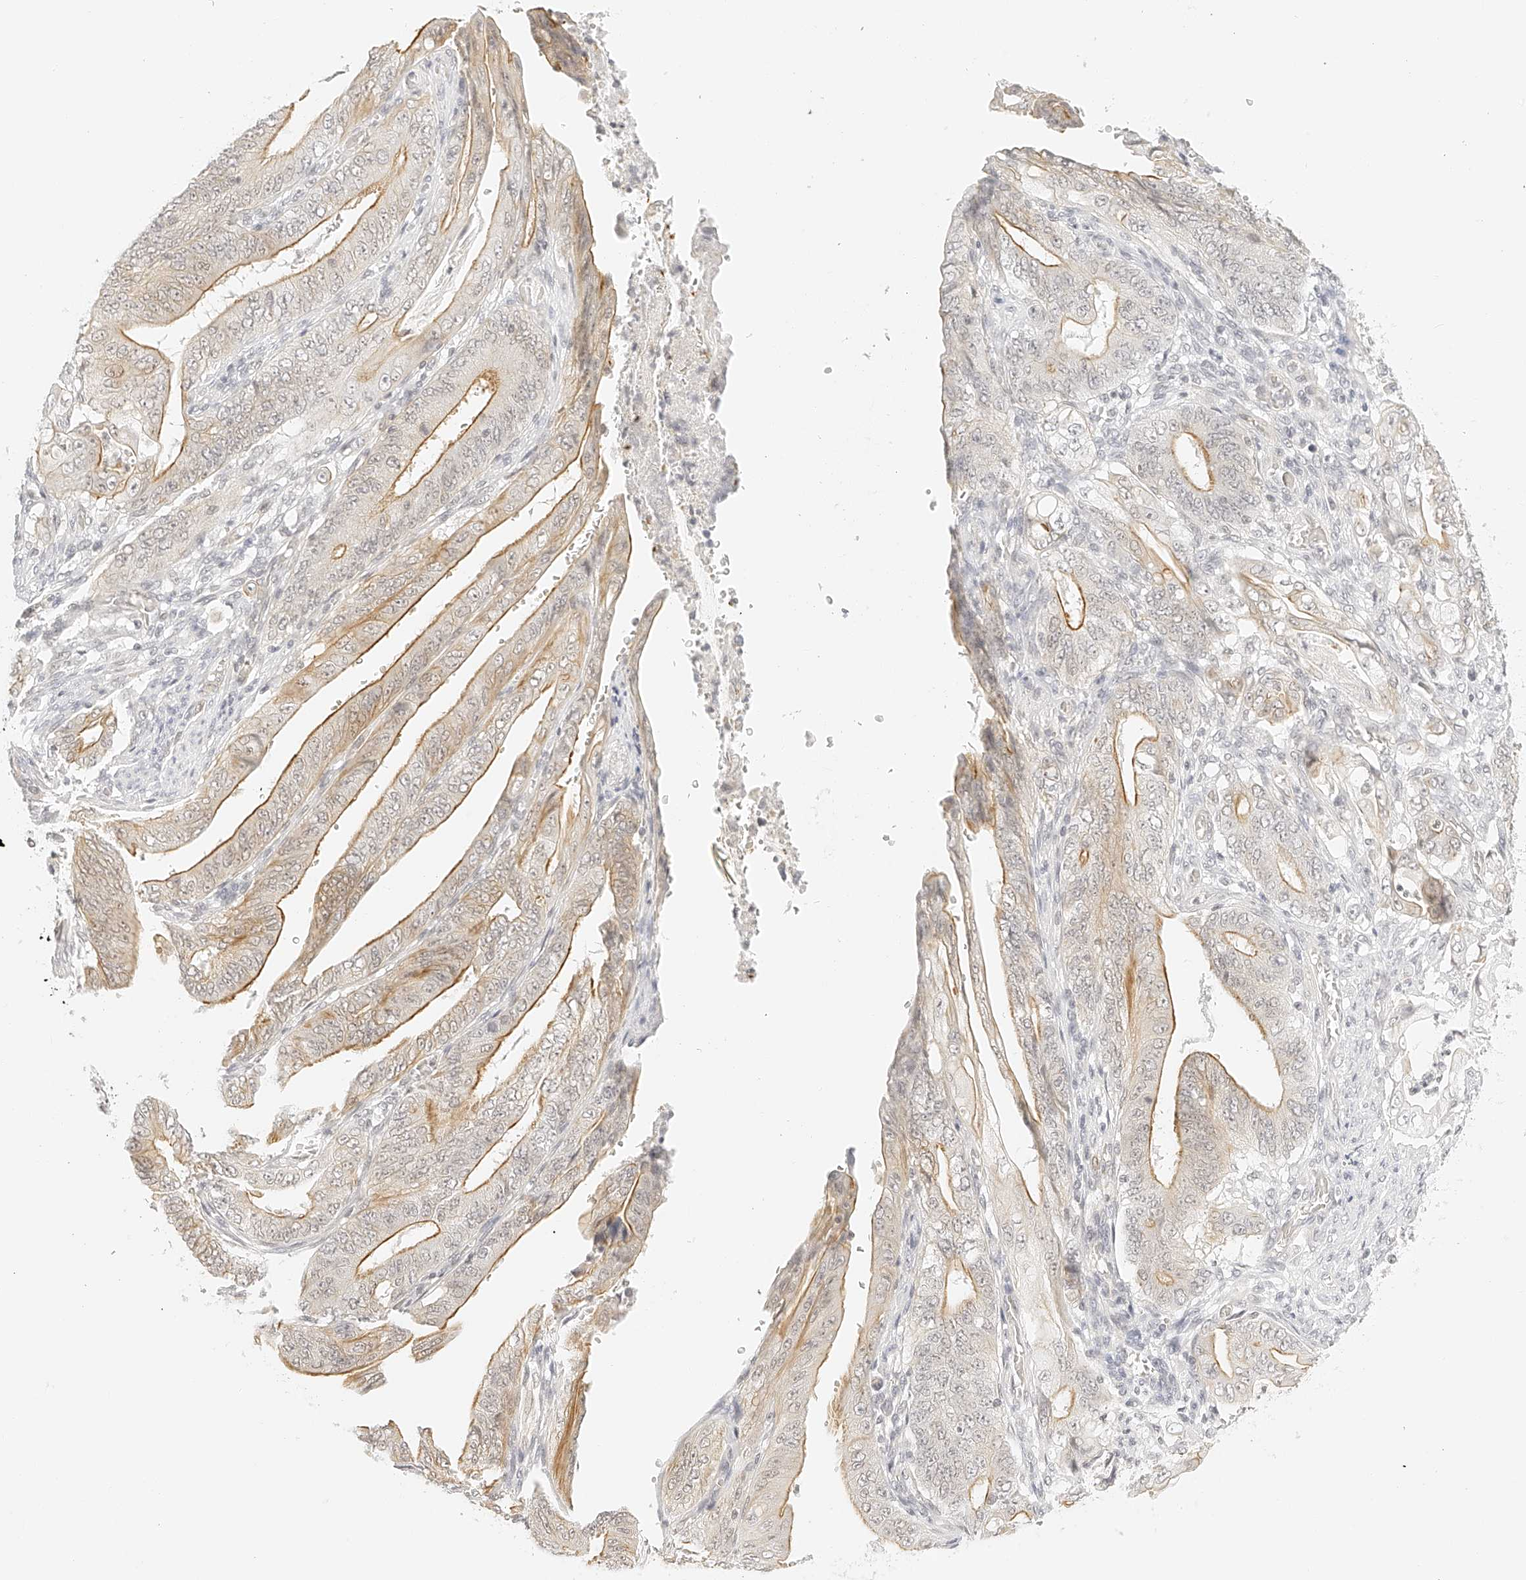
{"staining": {"intensity": "strong", "quantity": "<25%", "location": "cytoplasmic/membranous"}, "tissue": "stomach cancer", "cell_type": "Tumor cells", "image_type": "cancer", "snomed": [{"axis": "morphology", "description": "Adenocarcinoma, NOS"}, {"axis": "topography", "description": "Stomach"}], "caption": "Immunohistochemistry (IHC) of adenocarcinoma (stomach) reveals medium levels of strong cytoplasmic/membranous expression in about <25% of tumor cells.", "gene": "ZFP69", "patient": {"sex": "female", "age": 73}}